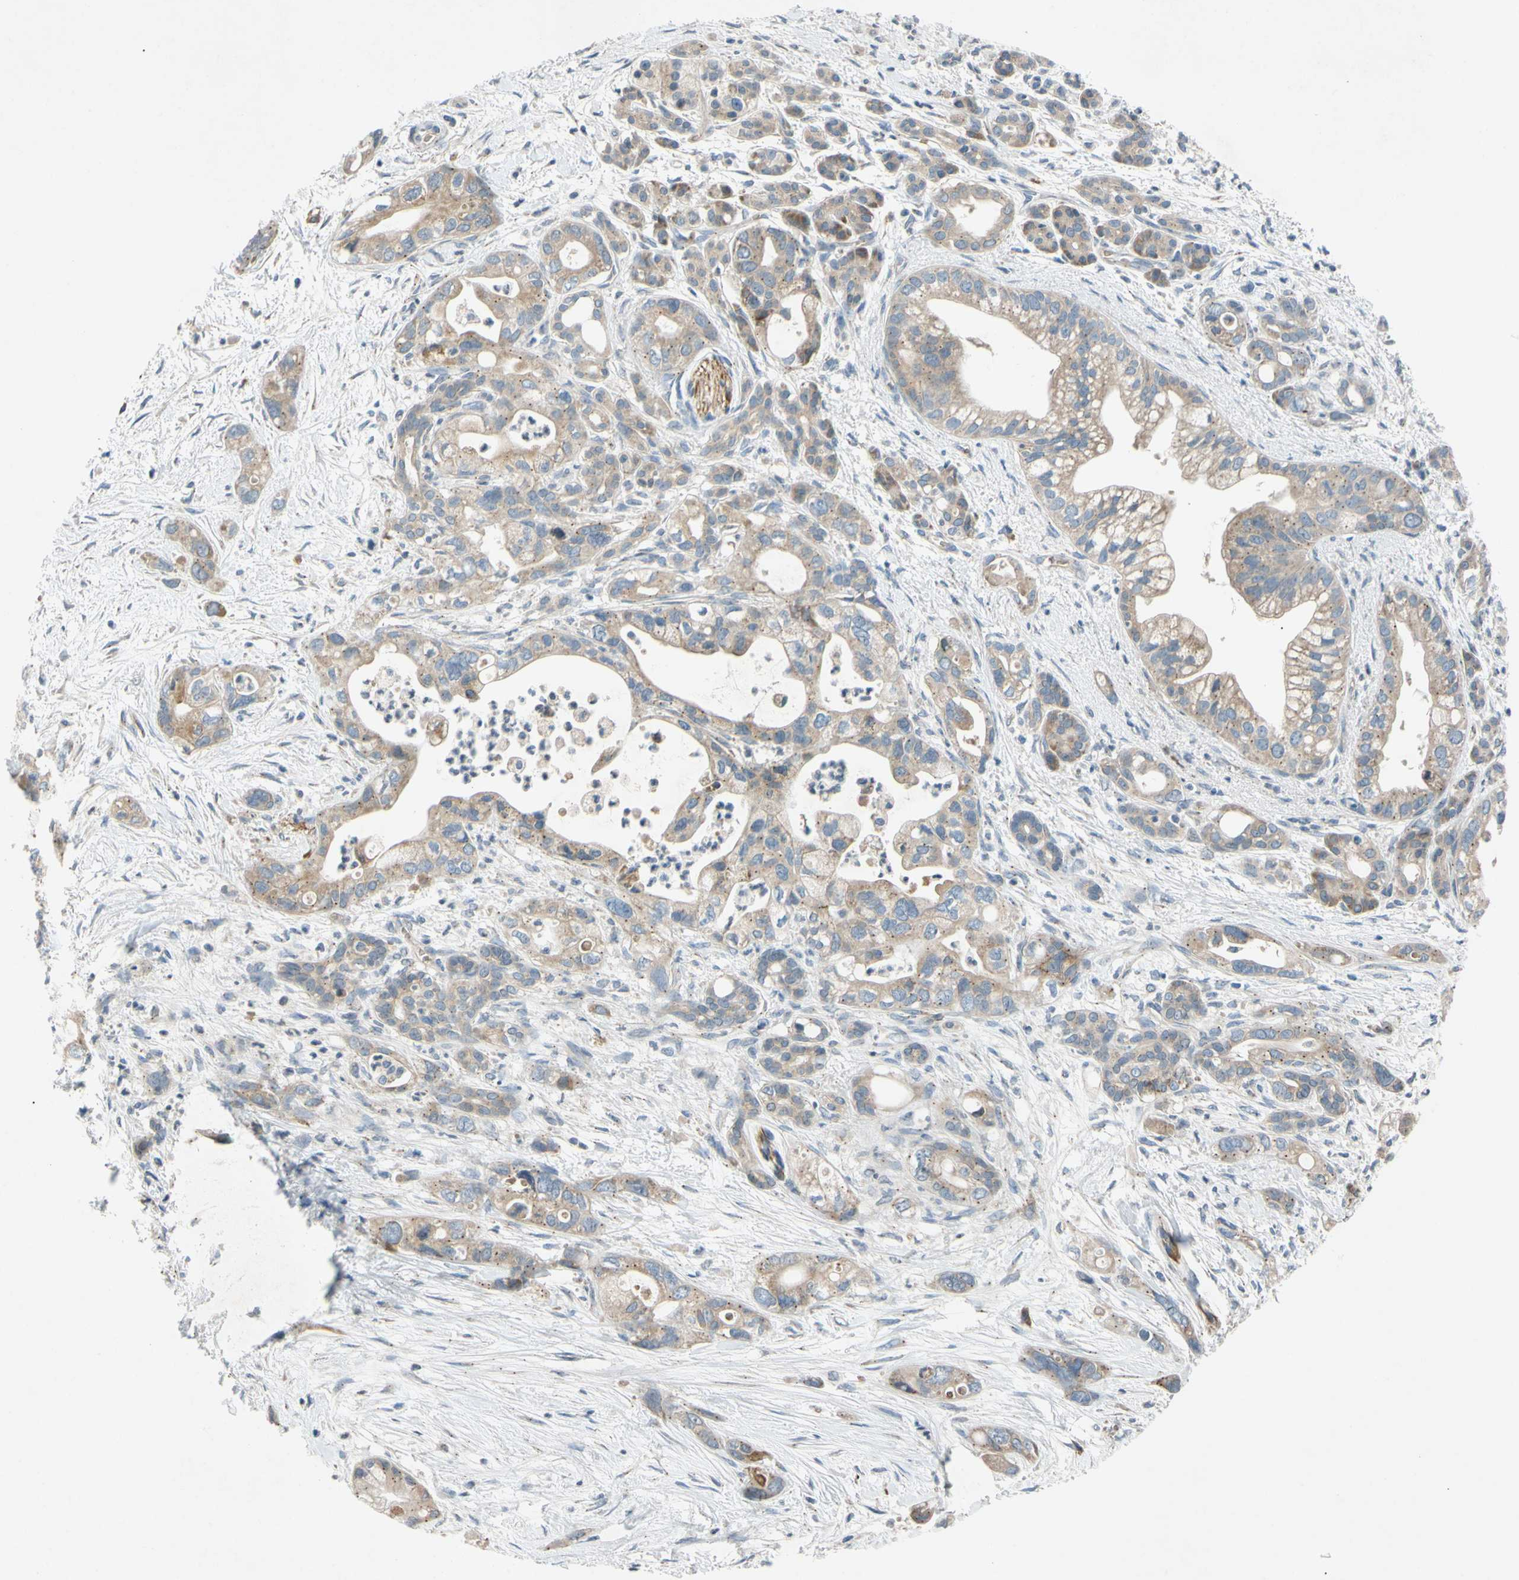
{"staining": {"intensity": "weak", "quantity": ">75%", "location": "cytoplasmic/membranous"}, "tissue": "pancreatic cancer", "cell_type": "Tumor cells", "image_type": "cancer", "snomed": [{"axis": "morphology", "description": "Adenocarcinoma, NOS"}, {"axis": "topography", "description": "Pancreas"}], "caption": "The histopathology image reveals a brown stain indicating the presence of a protein in the cytoplasmic/membranous of tumor cells in pancreatic cancer.", "gene": "ADD2", "patient": {"sex": "male", "age": 70}}